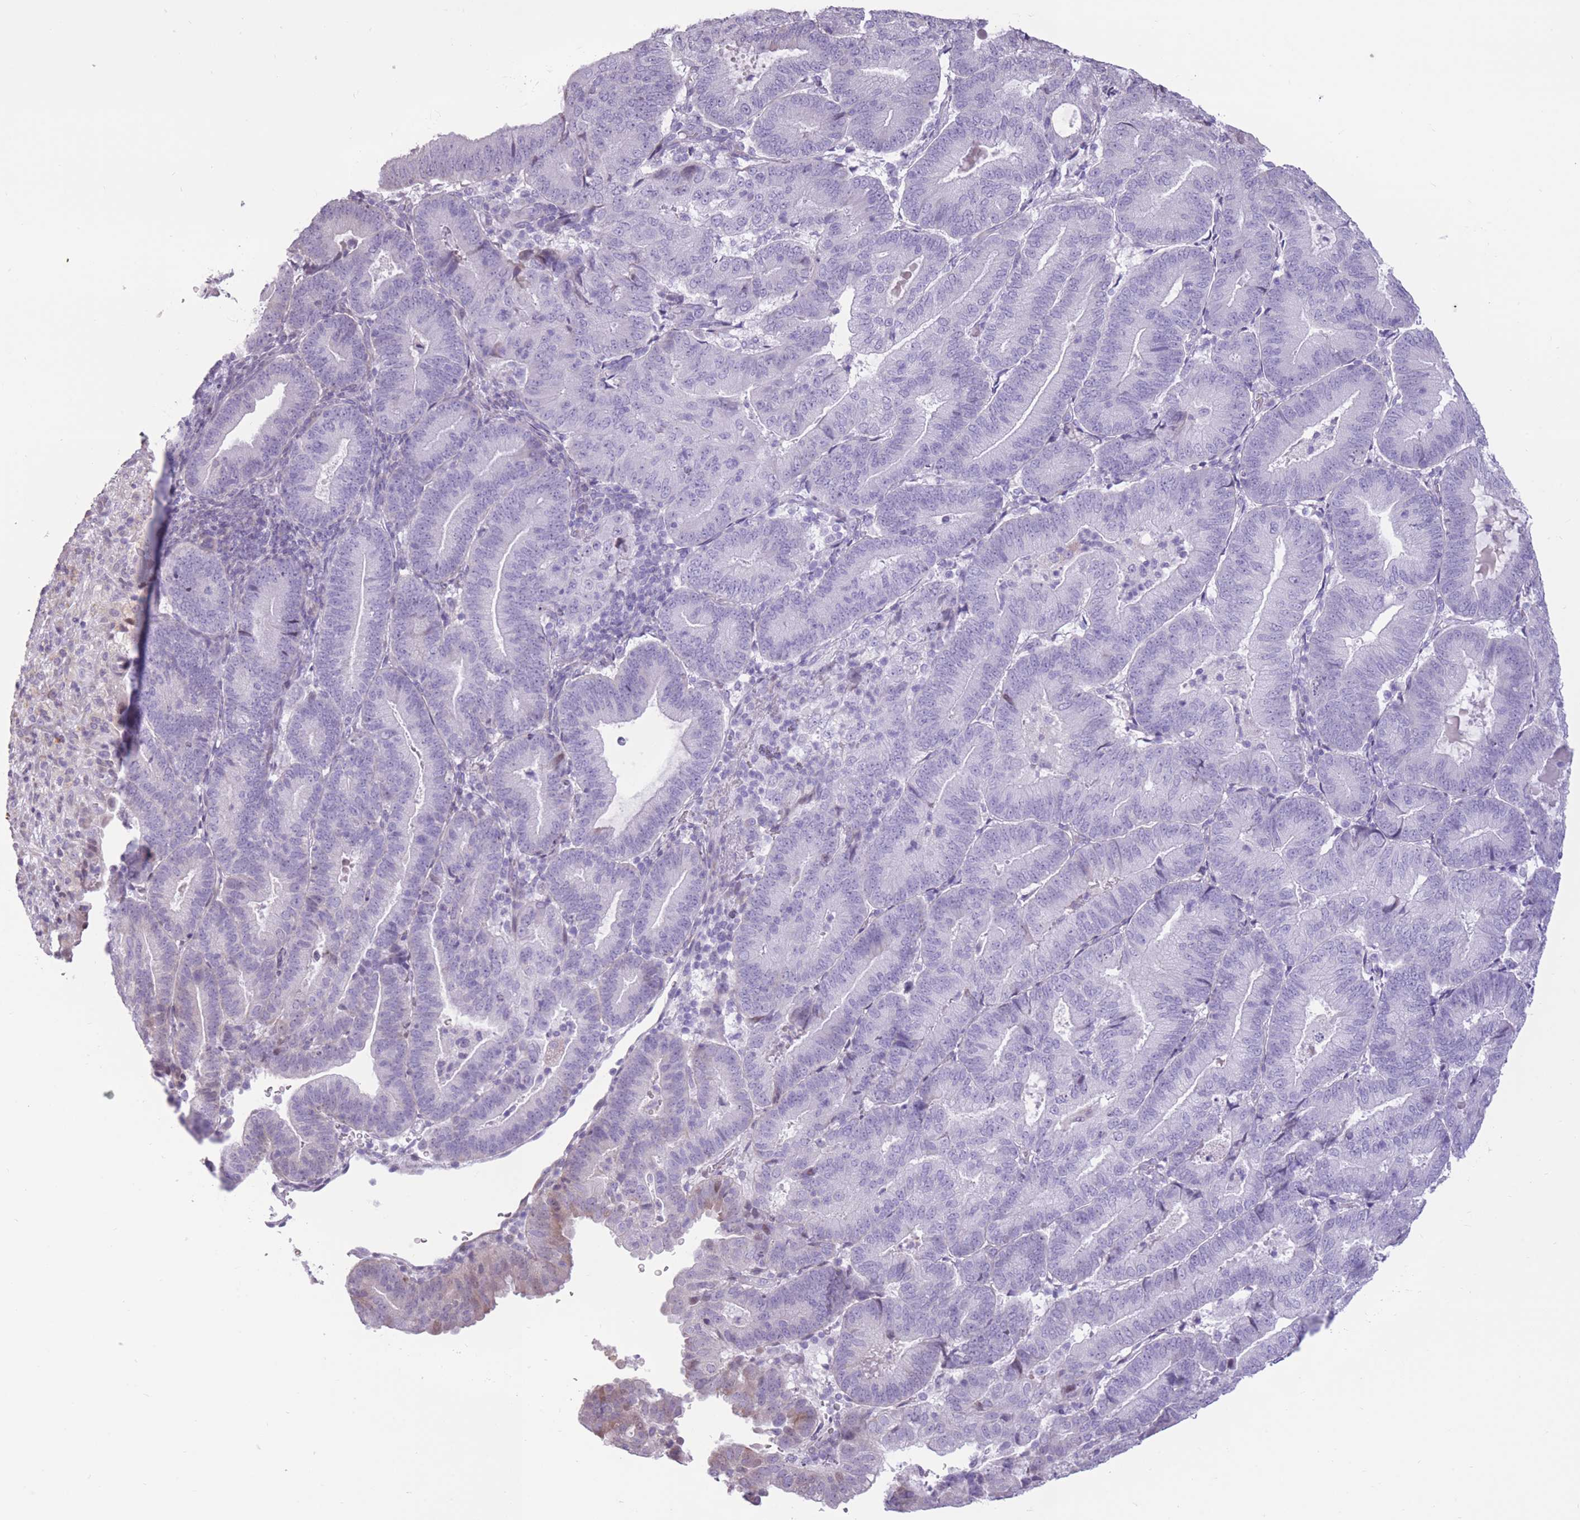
{"staining": {"intensity": "negative", "quantity": "none", "location": "none"}, "tissue": "endometrial cancer", "cell_type": "Tumor cells", "image_type": "cancer", "snomed": [{"axis": "morphology", "description": "Adenocarcinoma, NOS"}, {"axis": "topography", "description": "Endometrium"}], "caption": "Immunohistochemistry histopathology image of human endometrial cancer stained for a protein (brown), which demonstrates no expression in tumor cells.", "gene": "WDR70", "patient": {"sex": "female", "age": 70}}